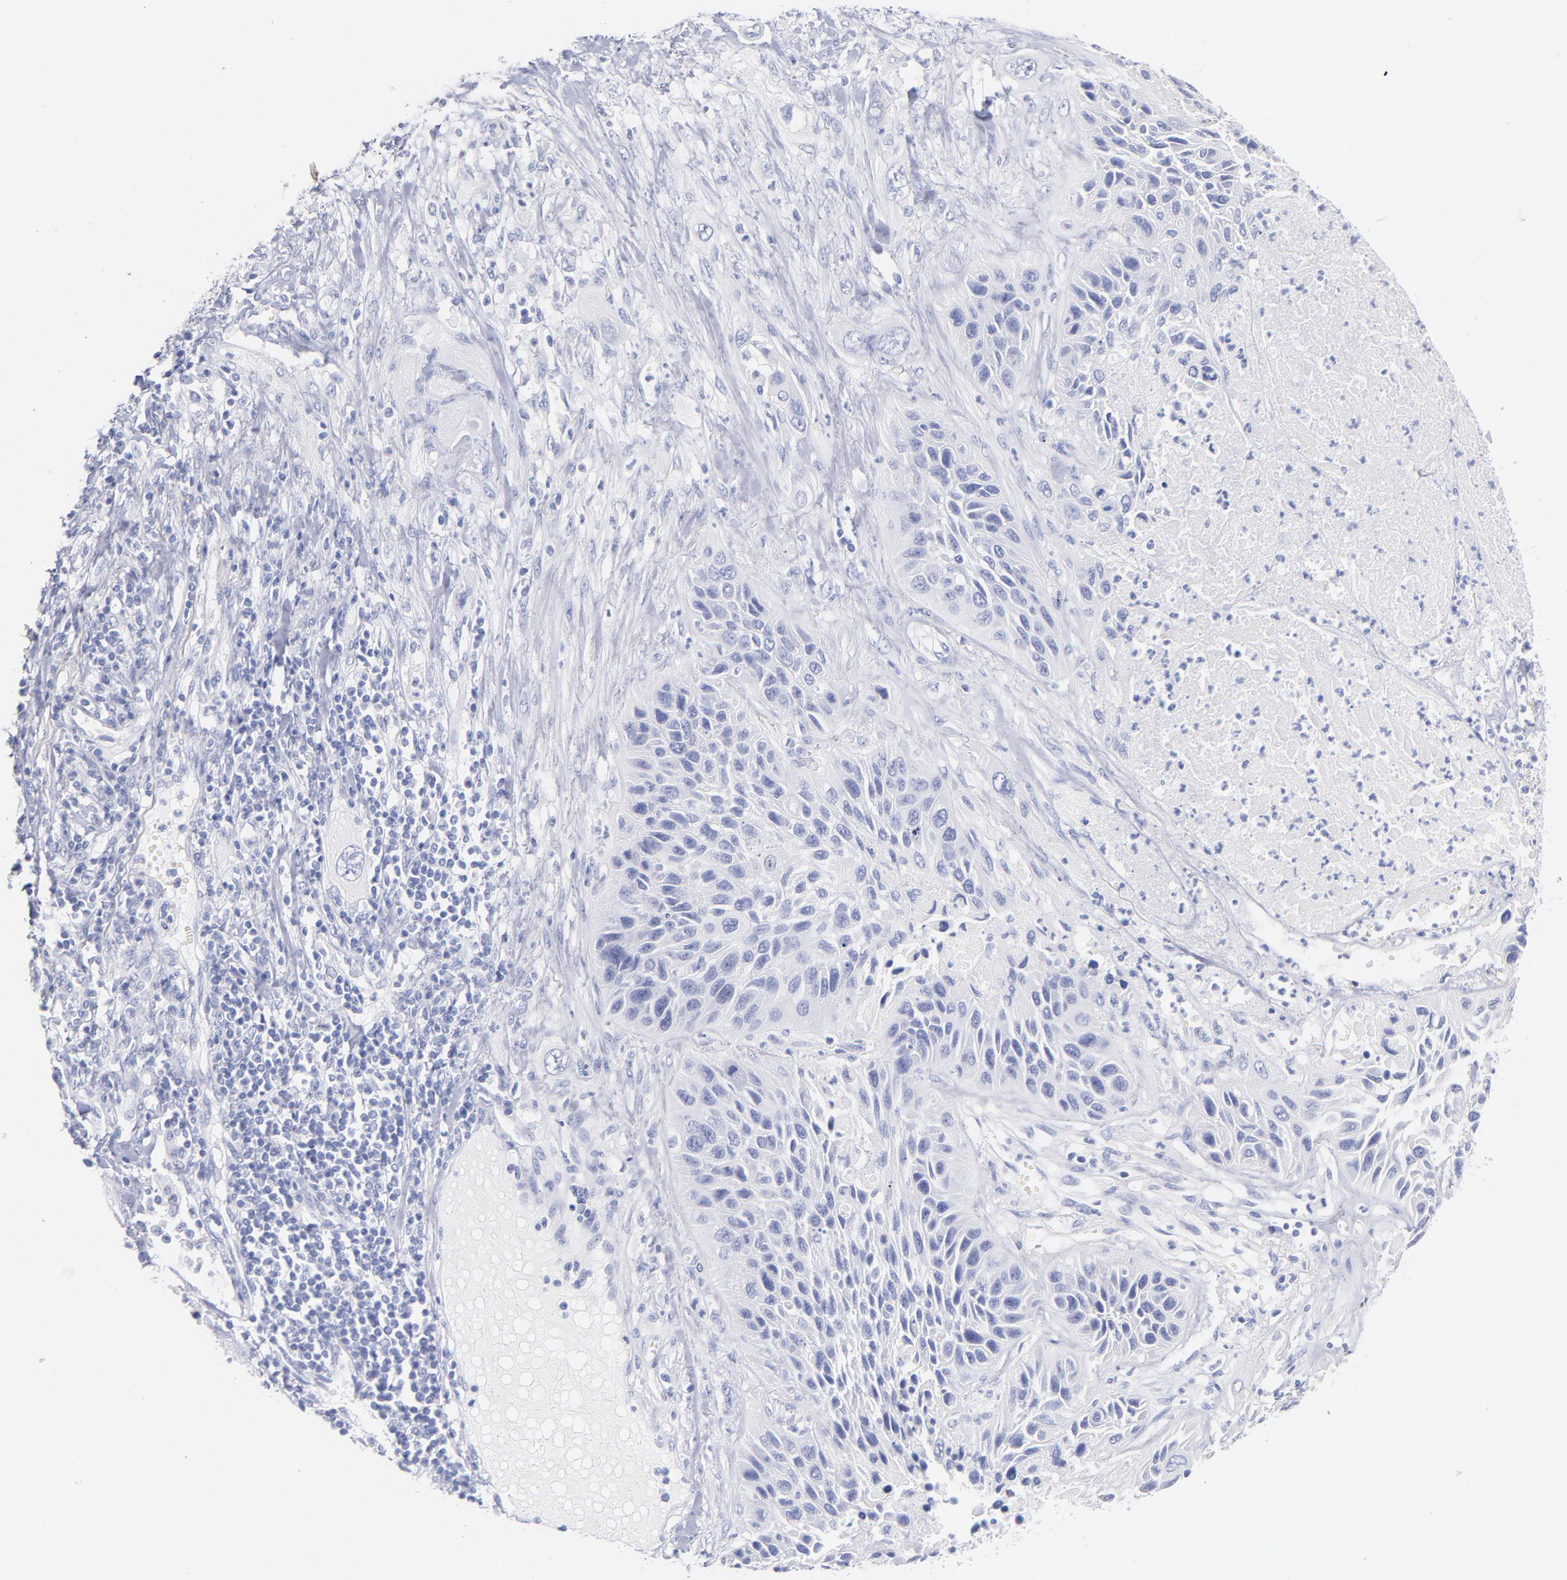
{"staining": {"intensity": "negative", "quantity": "none", "location": "none"}, "tissue": "lung cancer", "cell_type": "Tumor cells", "image_type": "cancer", "snomed": [{"axis": "morphology", "description": "Squamous cell carcinoma, NOS"}, {"axis": "topography", "description": "Lung"}], "caption": "This is an IHC micrograph of squamous cell carcinoma (lung). There is no expression in tumor cells.", "gene": "SCGN", "patient": {"sex": "female", "age": 76}}